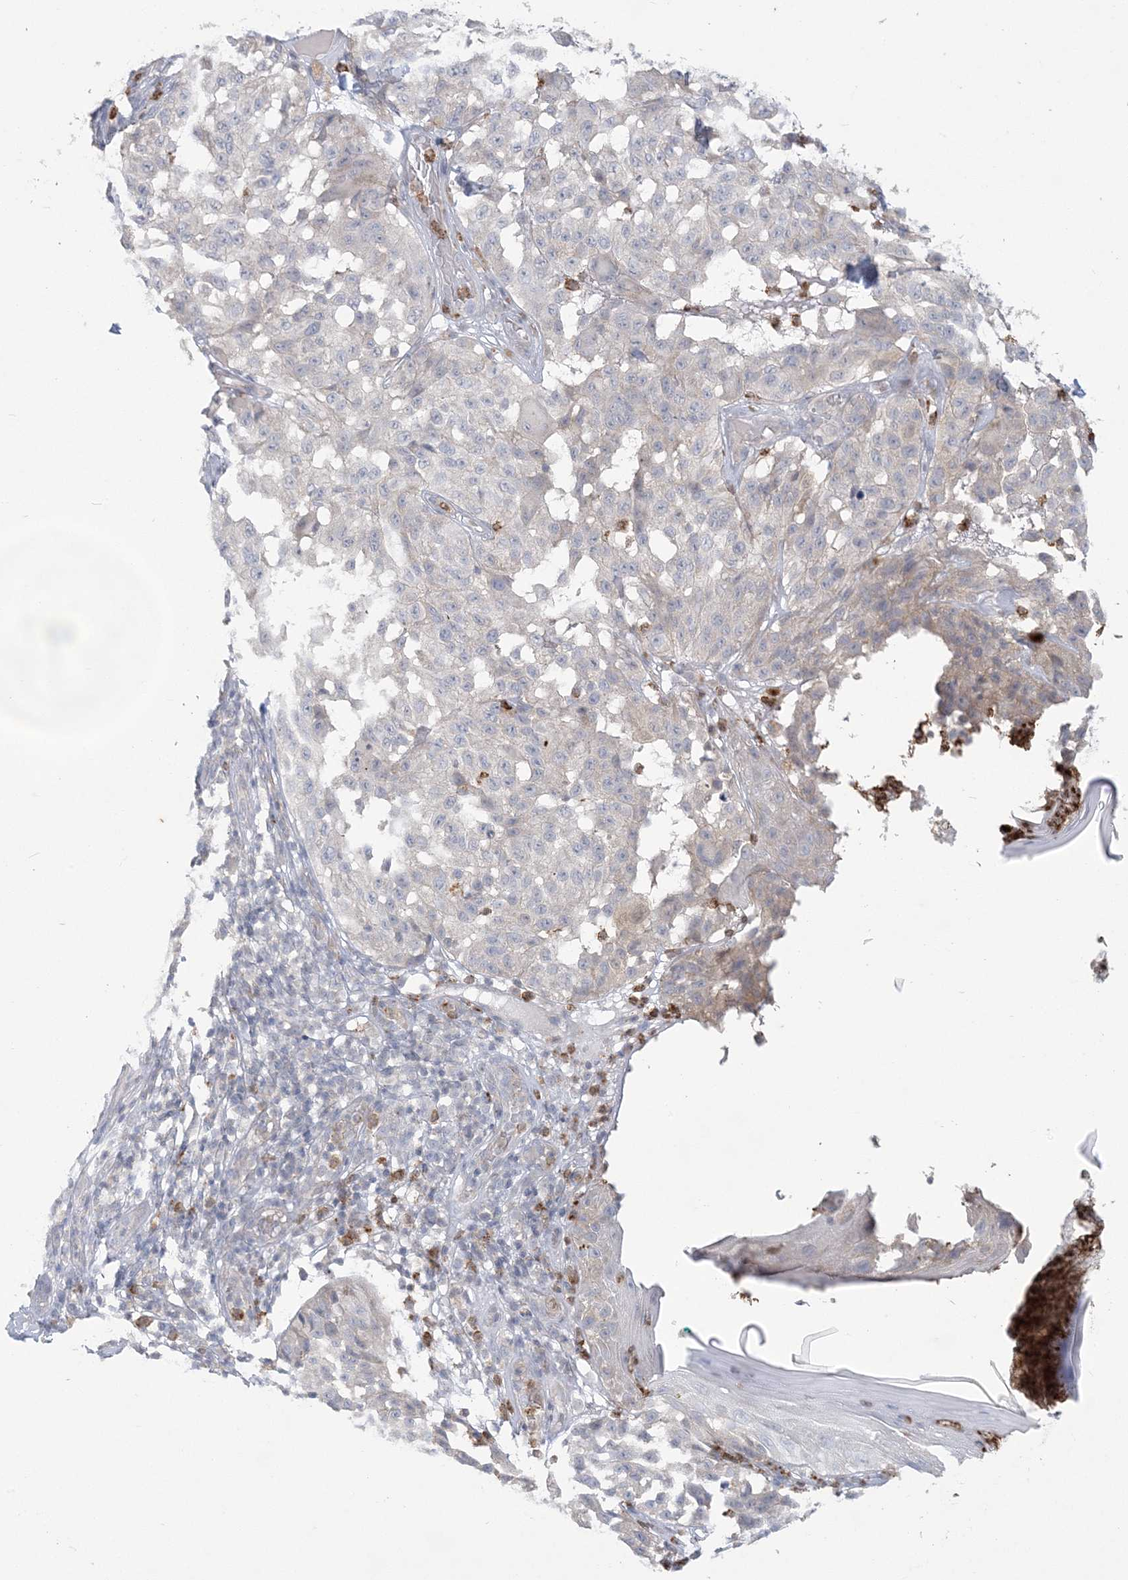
{"staining": {"intensity": "negative", "quantity": "none", "location": "none"}, "tissue": "melanoma", "cell_type": "Tumor cells", "image_type": "cancer", "snomed": [{"axis": "morphology", "description": "Malignant melanoma, NOS"}, {"axis": "topography", "description": "Skin"}], "caption": "Image shows no significant protein expression in tumor cells of malignant melanoma. The staining is performed using DAB brown chromogen with nuclei counter-stained in using hematoxylin.", "gene": "KIF3A", "patient": {"sex": "female", "age": 46}}